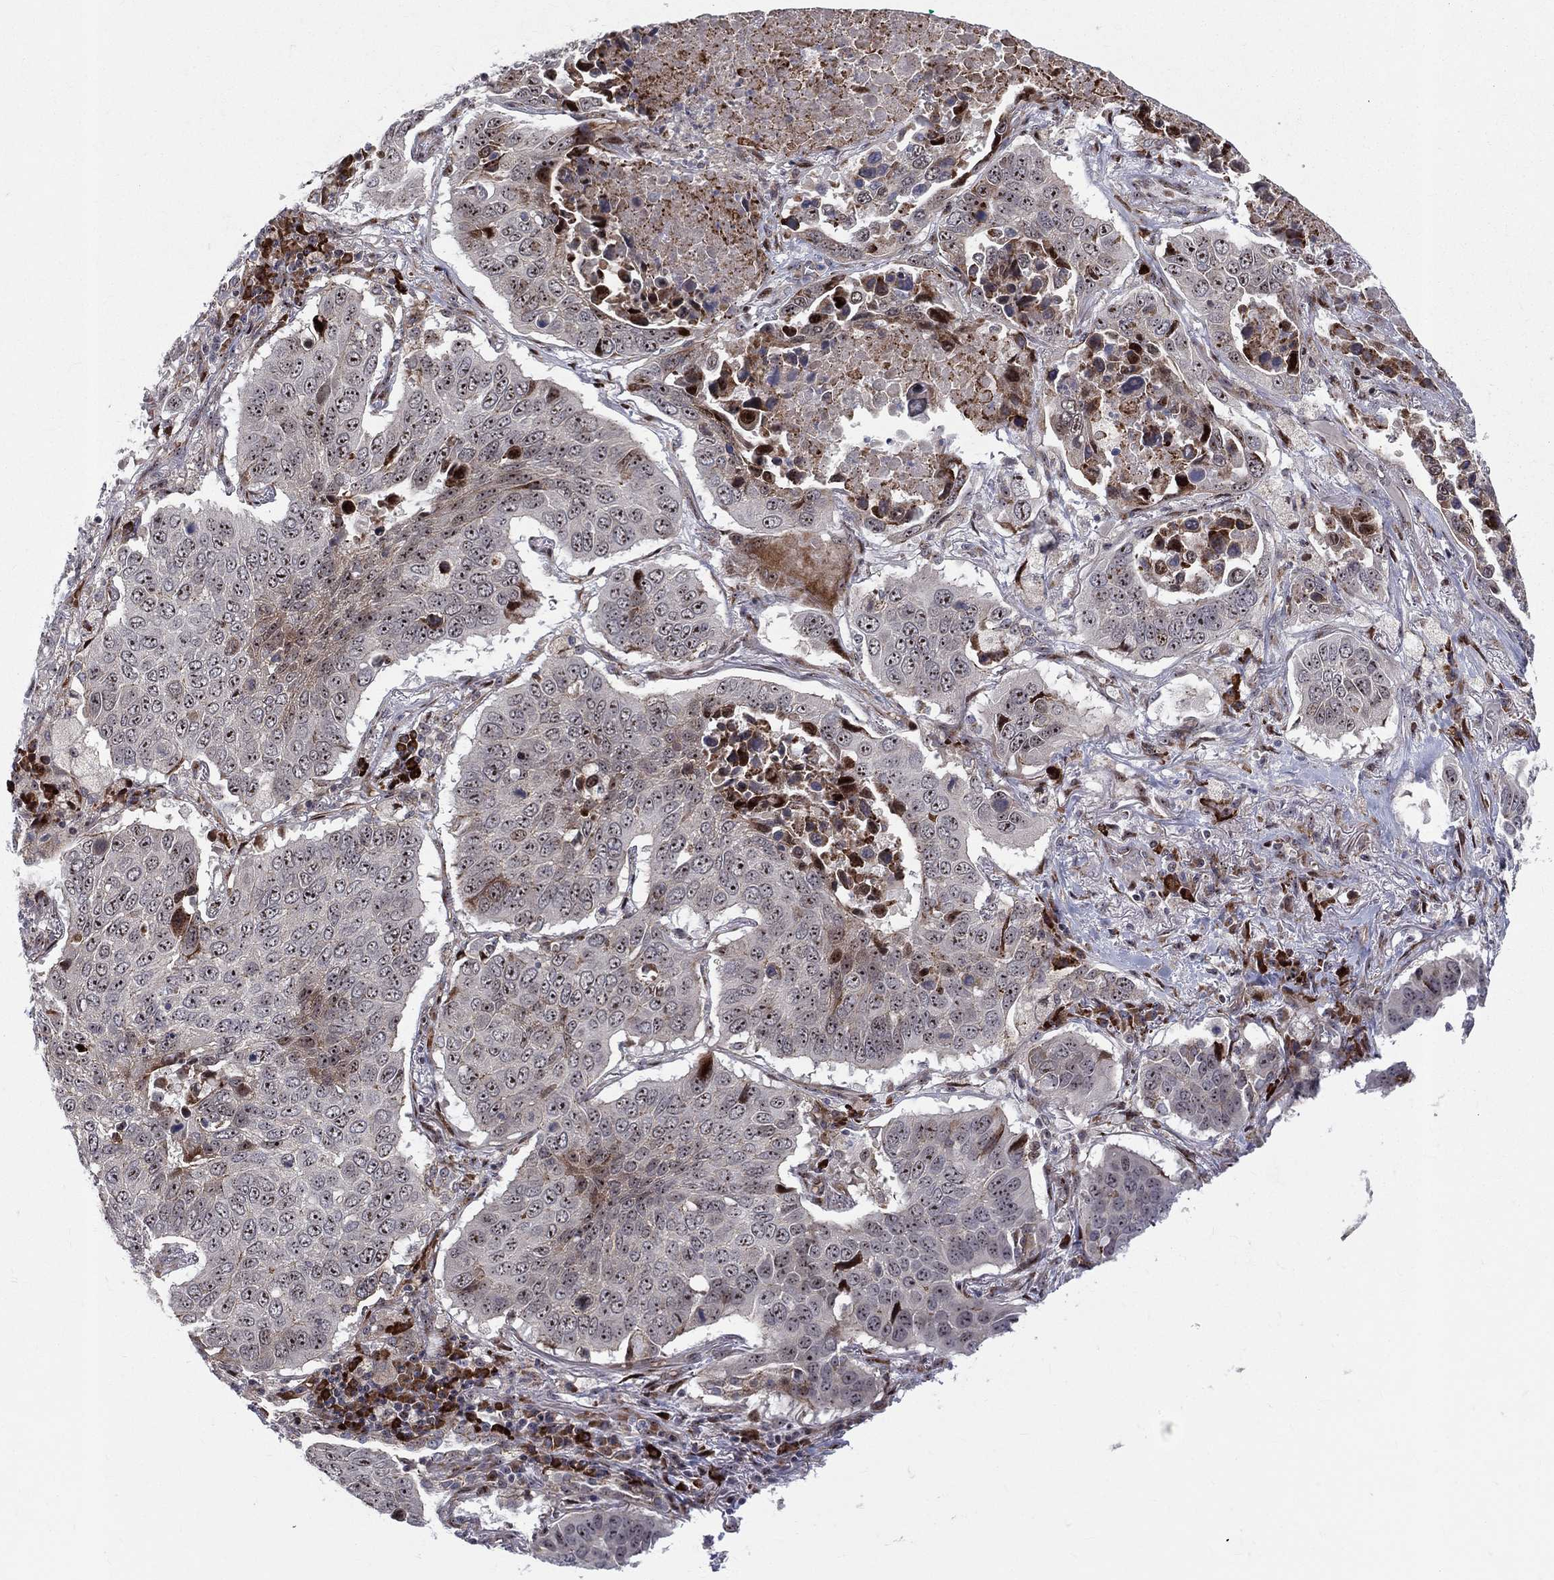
{"staining": {"intensity": "moderate", "quantity": "25%-75%", "location": "cytoplasmic/membranous"}, "tissue": "lung cancer", "cell_type": "Tumor cells", "image_type": "cancer", "snomed": [{"axis": "morphology", "description": "Normal tissue, NOS"}, {"axis": "morphology", "description": "Squamous cell carcinoma, NOS"}, {"axis": "topography", "description": "Bronchus"}, {"axis": "topography", "description": "Lung"}], "caption": "DAB immunohistochemical staining of lung cancer (squamous cell carcinoma) displays moderate cytoplasmic/membranous protein positivity in approximately 25%-75% of tumor cells. Using DAB (brown) and hematoxylin (blue) stains, captured at high magnification using brightfield microscopy.", "gene": "VHL", "patient": {"sex": "male", "age": 64}}